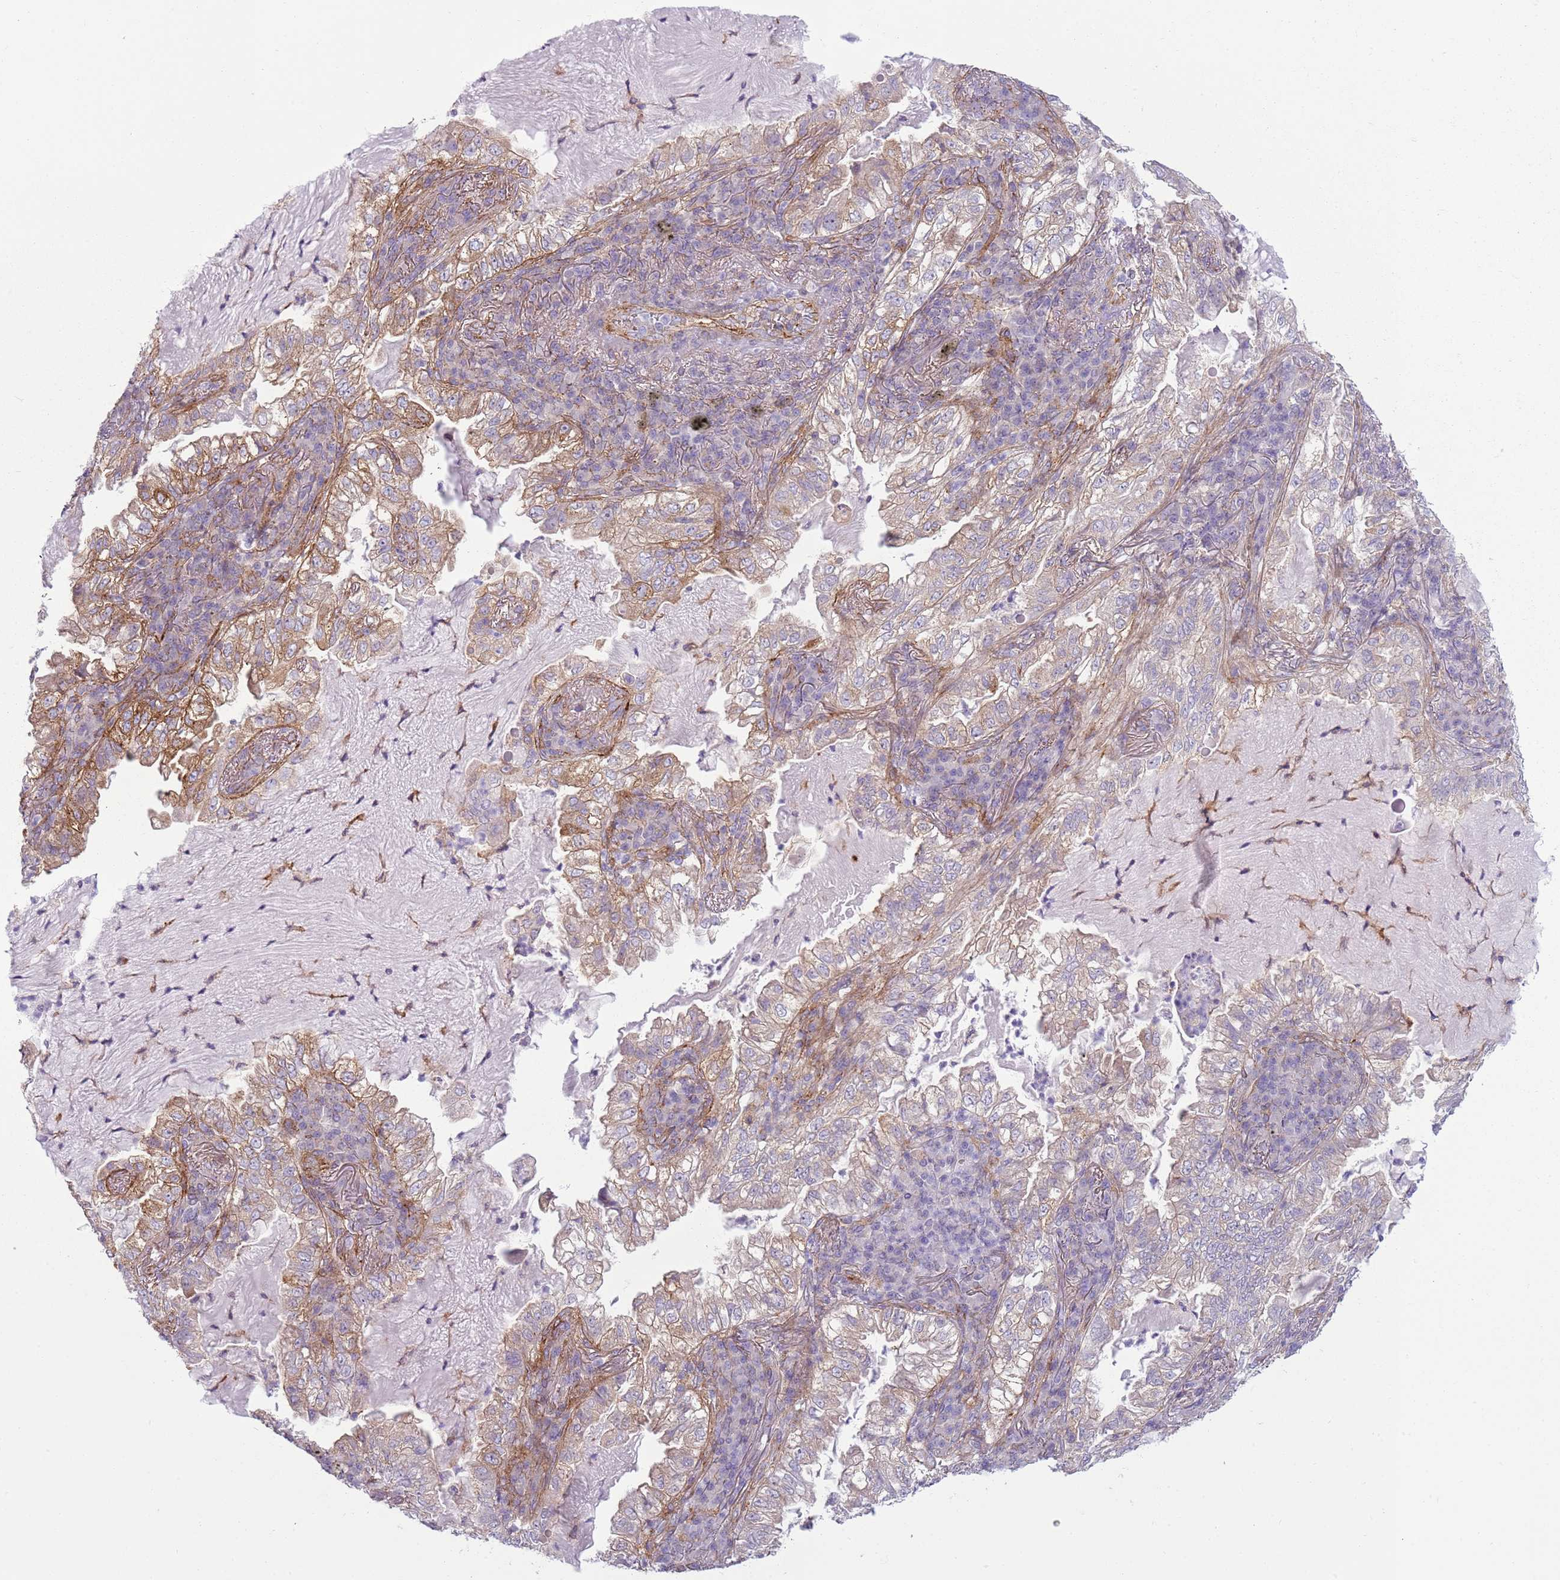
{"staining": {"intensity": "moderate", "quantity": "25%-75%", "location": "cytoplasmic/membranous"}, "tissue": "lung cancer", "cell_type": "Tumor cells", "image_type": "cancer", "snomed": [{"axis": "morphology", "description": "Adenocarcinoma, NOS"}, {"axis": "topography", "description": "Lung"}], "caption": "Human lung adenocarcinoma stained for a protein (brown) reveals moderate cytoplasmic/membranous positive positivity in about 25%-75% of tumor cells.", "gene": "SNX1", "patient": {"sex": "female", "age": 73}}